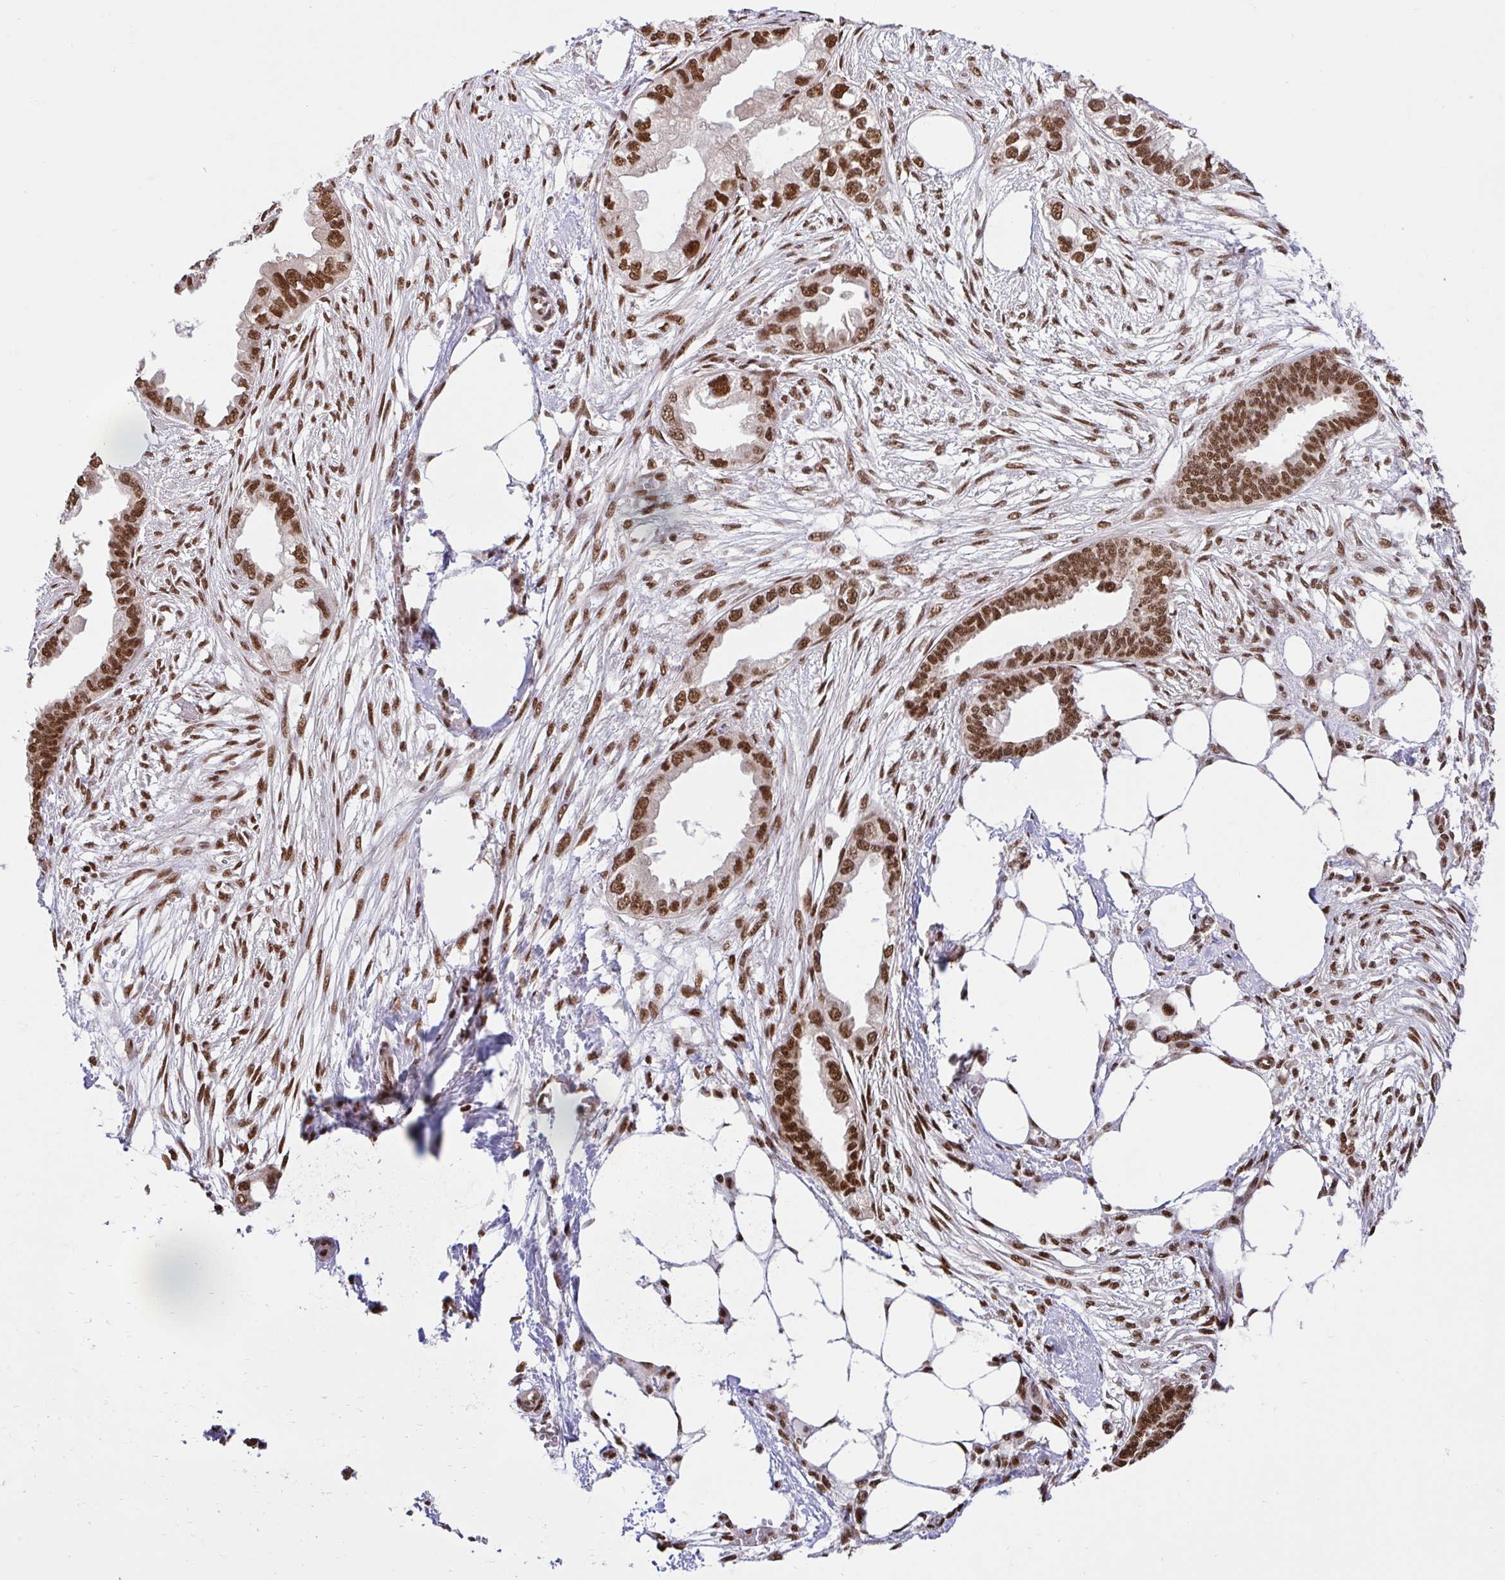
{"staining": {"intensity": "strong", "quantity": ">75%", "location": "nuclear"}, "tissue": "endometrial cancer", "cell_type": "Tumor cells", "image_type": "cancer", "snomed": [{"axis": "morphology", "description": "Adenocarcinoma, NOS"}, {"axis": "morphology", "description": "Adenocarcinoma, metastatic, NOS"}, {"axis": "topography", "description": "Adipose tissue"}, {"axis": "topography", "description": "Endometrium"}], "caption": "This is a micrograph of IHC staining of metastatic adenocarcinoma (endometrial), which shows strong staining in the nuclear of tumor cells.", "gene": "ABCA9", "patient": {"sex": "female", "age": 67}}